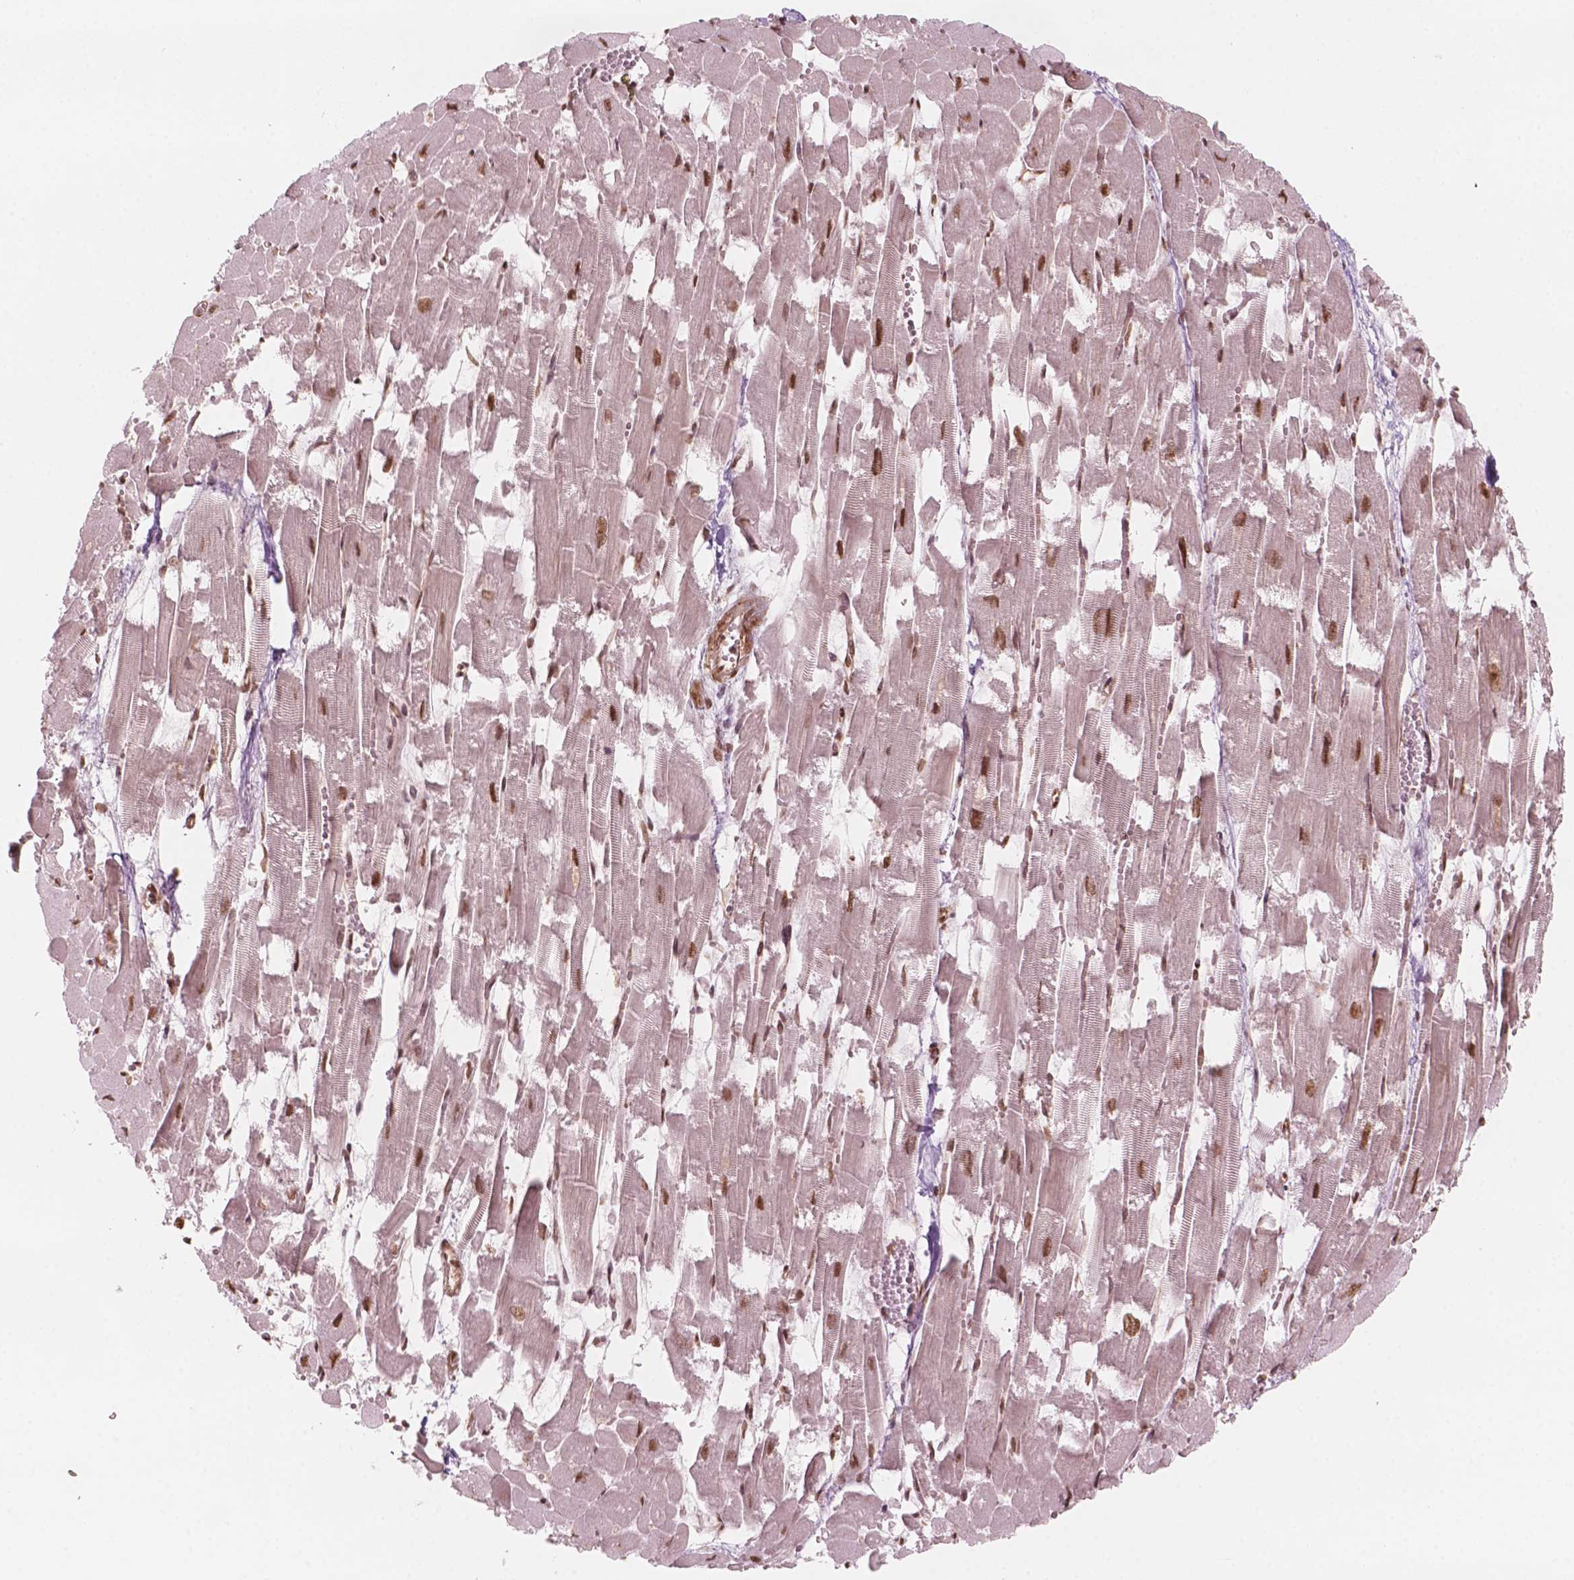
{"staining": {"intensity": "strong", "quantity": ">75%", "location": "nuclear"}, "tissue": "heart muscle", "cell_type": "Cardiomyocytes", "image_type": "normal", "snomed": [{"axis": "morphology", "description": "Normal tissue, NOS"}, {"axis": "topography", "description": "Heart"}], "caption": "Cardiomyocytes reveal high levels of strong nuclear staining in about >75% of cells in benign human heart muscle. (IHC, brightfield microscopy, high magnification).", "gene": "GTF3C5", "patient": {"sex": "female", "age": 52}}